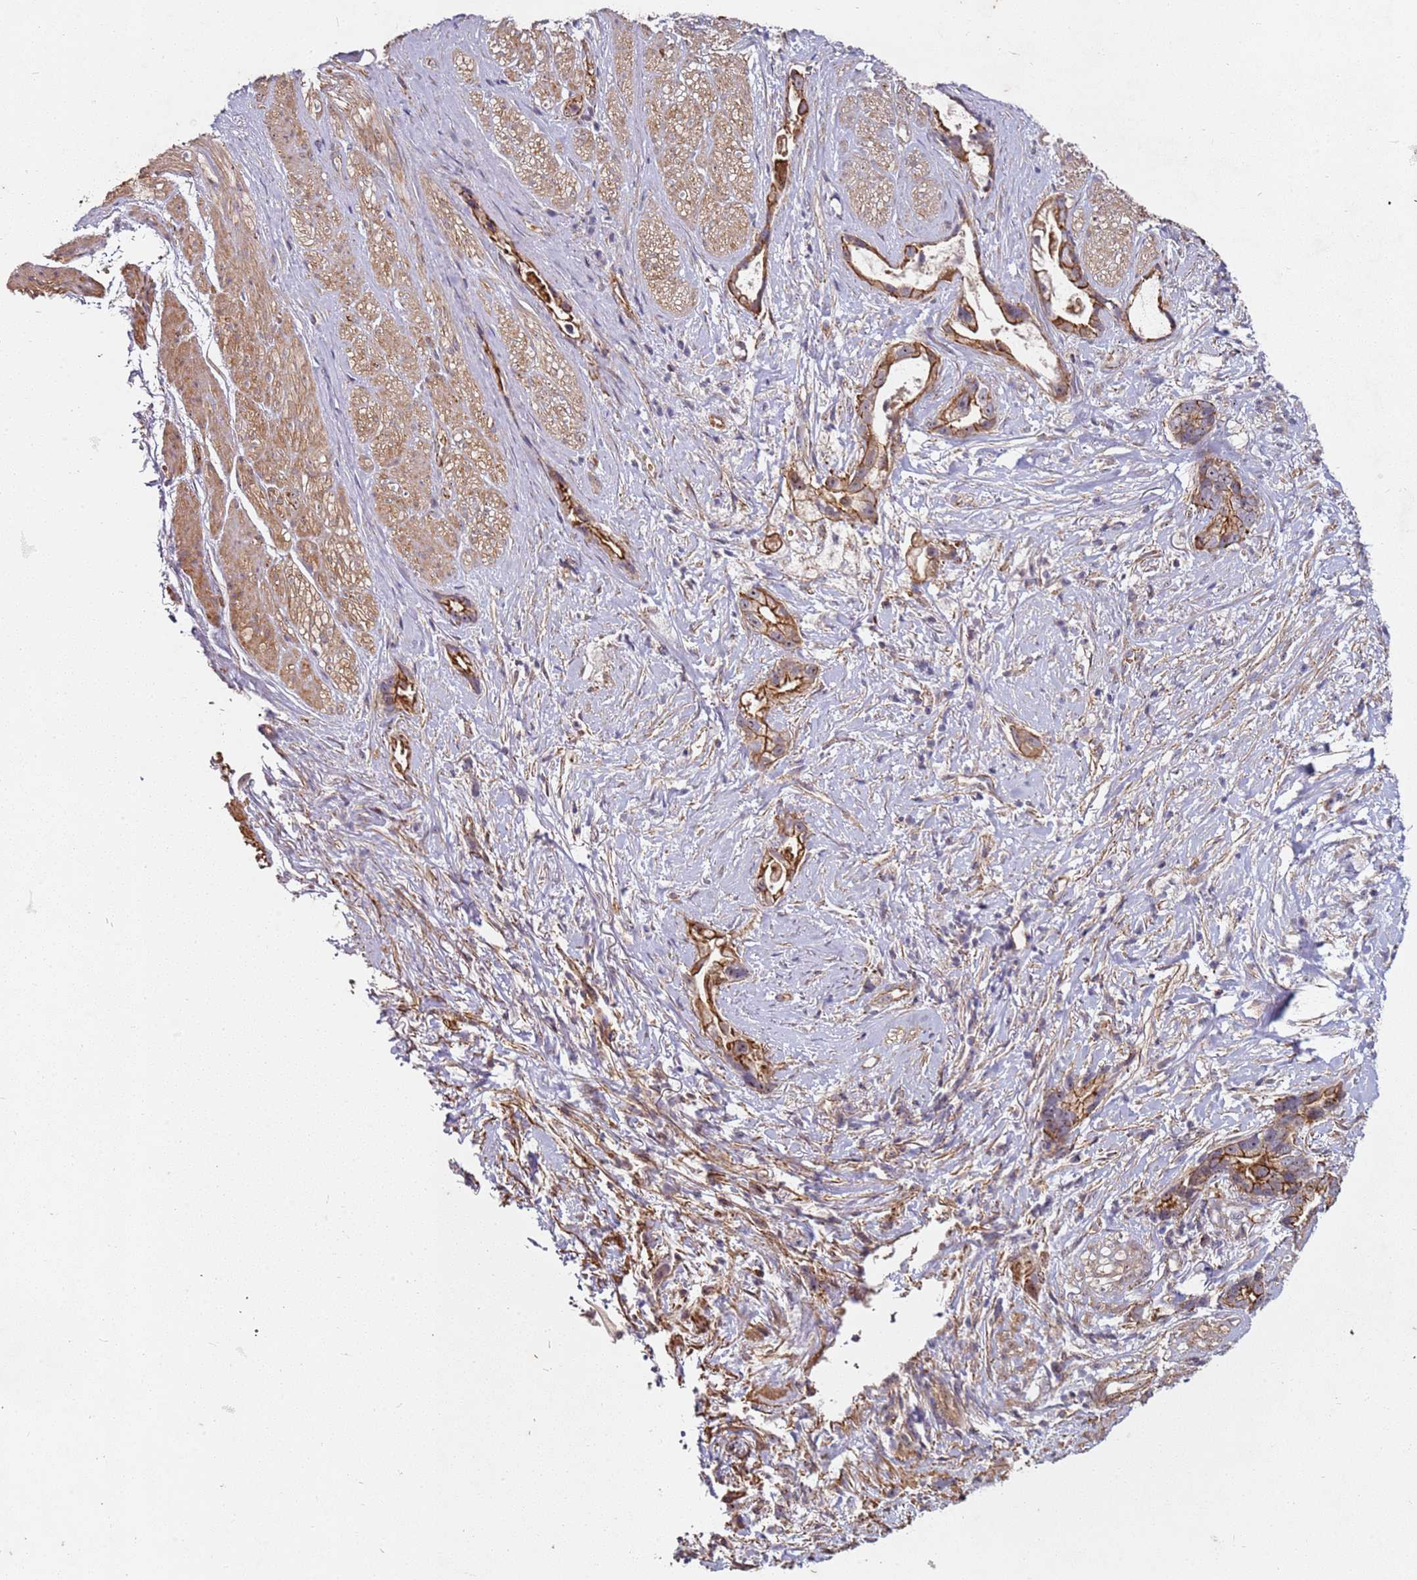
{"staining": {"intensity": "strong", "quantity": "25%-75%", "location": "cytoplasmic/membranous"}, "tissue": "stomach cancer", "cell_type": "Tumor cells", "image_type": "cancer", "snomed": [{"axis": "morphology", "description": "Adenocarcinoma, NOS"}, {"axis": "topography", "description": "Stomach"}], "caption": "DAB (3,3'-diaminobenzidine) immunohistochemical staining of human stomach cancer (adenocarcinoma) exhibits strong cytoplasmic/membranous protein expression in approximately 25%-75% of tumor cells. (Stains: DAB (3,3'-diaminobenzidine) in brown, nuclei in blue, Microscopy: brightfield microscopy at high magnification).", "gene": "C2CD4B", "patient": {"sex": "male", "age": 55}}